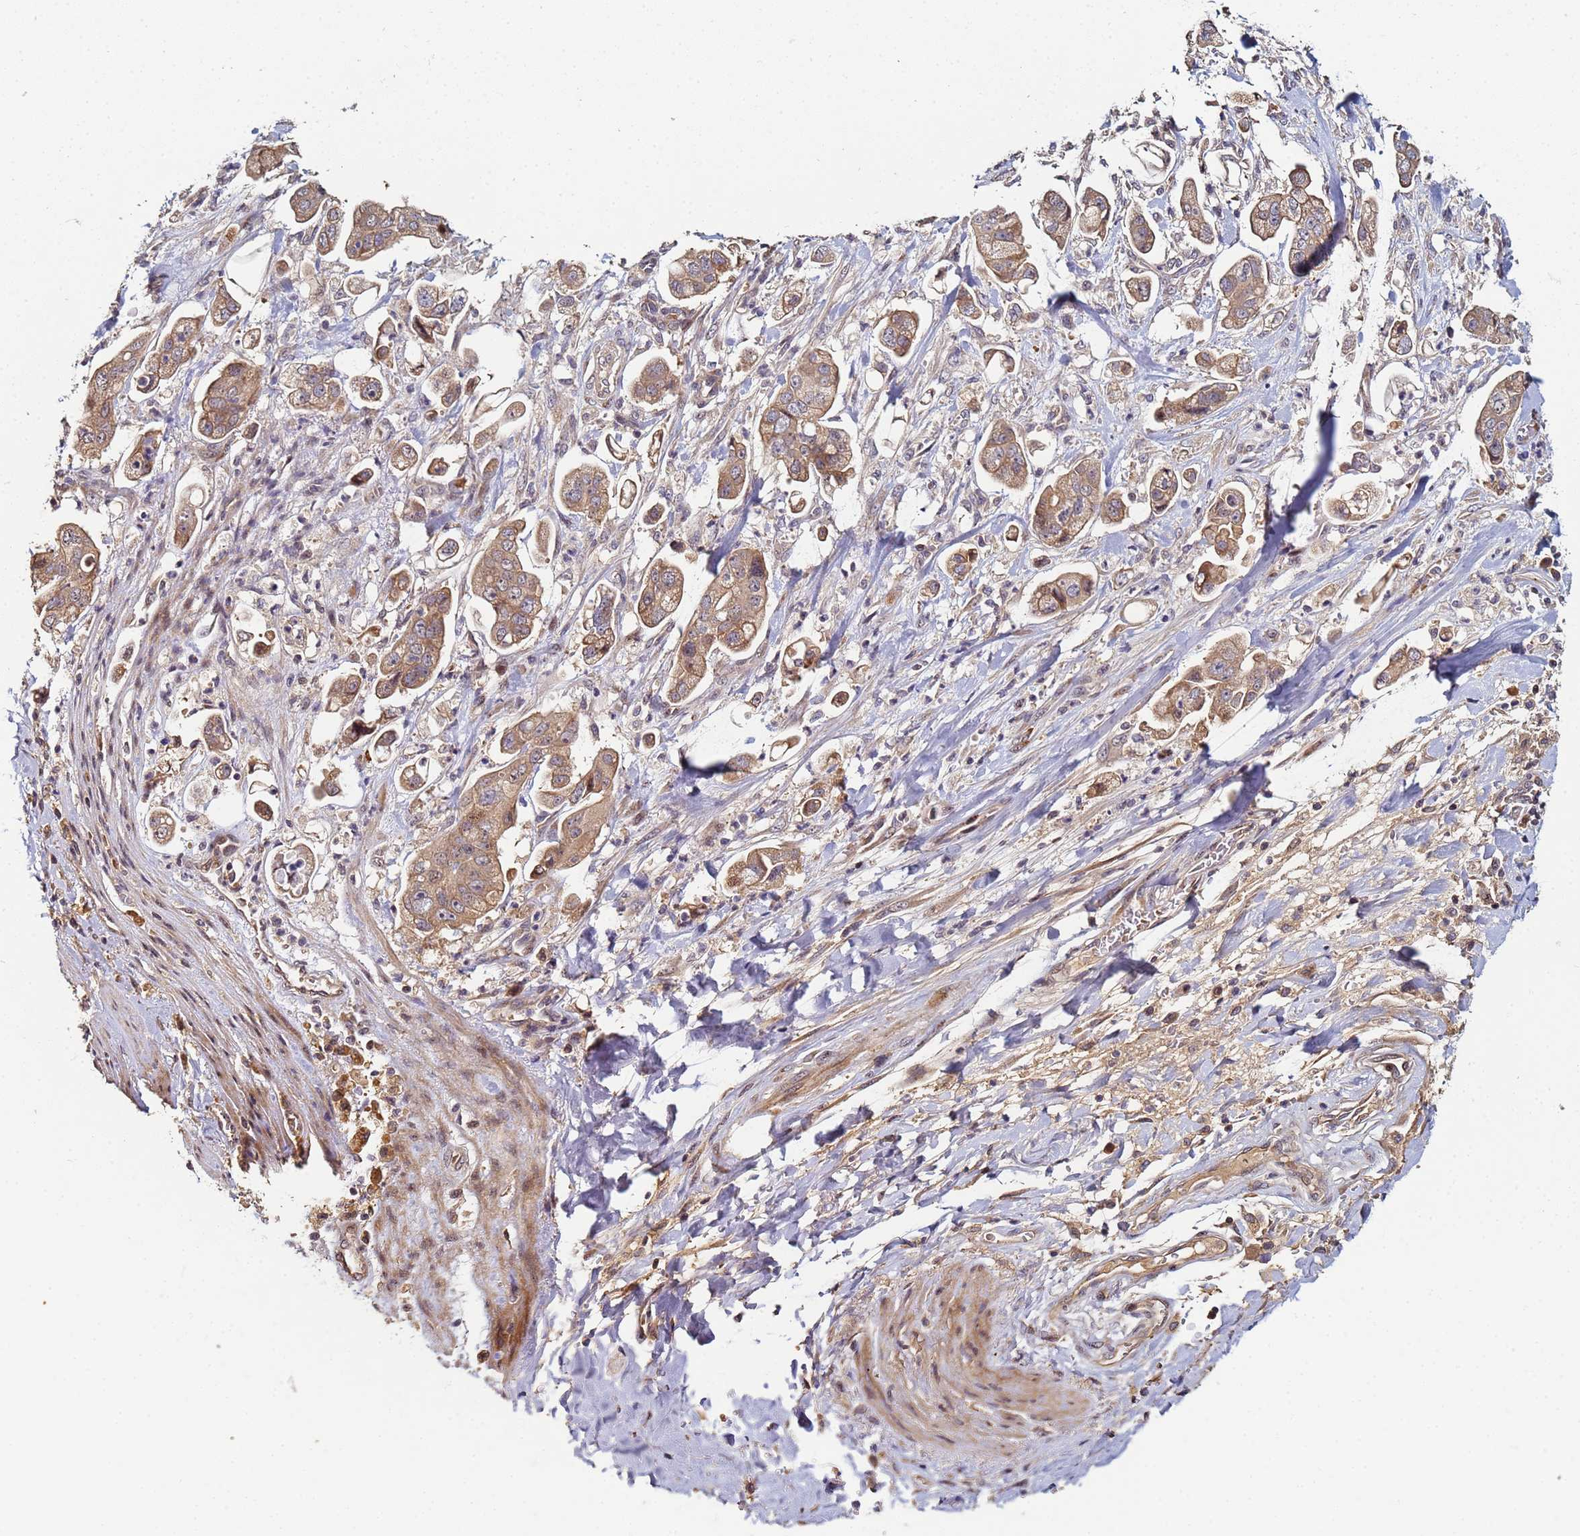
{"staining": {"intensity": "moderate", "quantity": ">75%", "location": "cytoplasmic/membranous"}, "tissue": "stomach cancer", "cell_type": "Tumor cells", "image_type": "cancer", "snomed": [{"axis": "morphology", "description": "Adenocarcinoma, NOS"}, {"axis": "topography", "description": "Stomach"}], "caption": "Tumor cells demonstrate moderate cytoplasmic/membranous staining in about >75% of cells in adenocarcinoma (stomach).", "gene": "OSER1", "patient": {"sex": "male", "age": 62}}